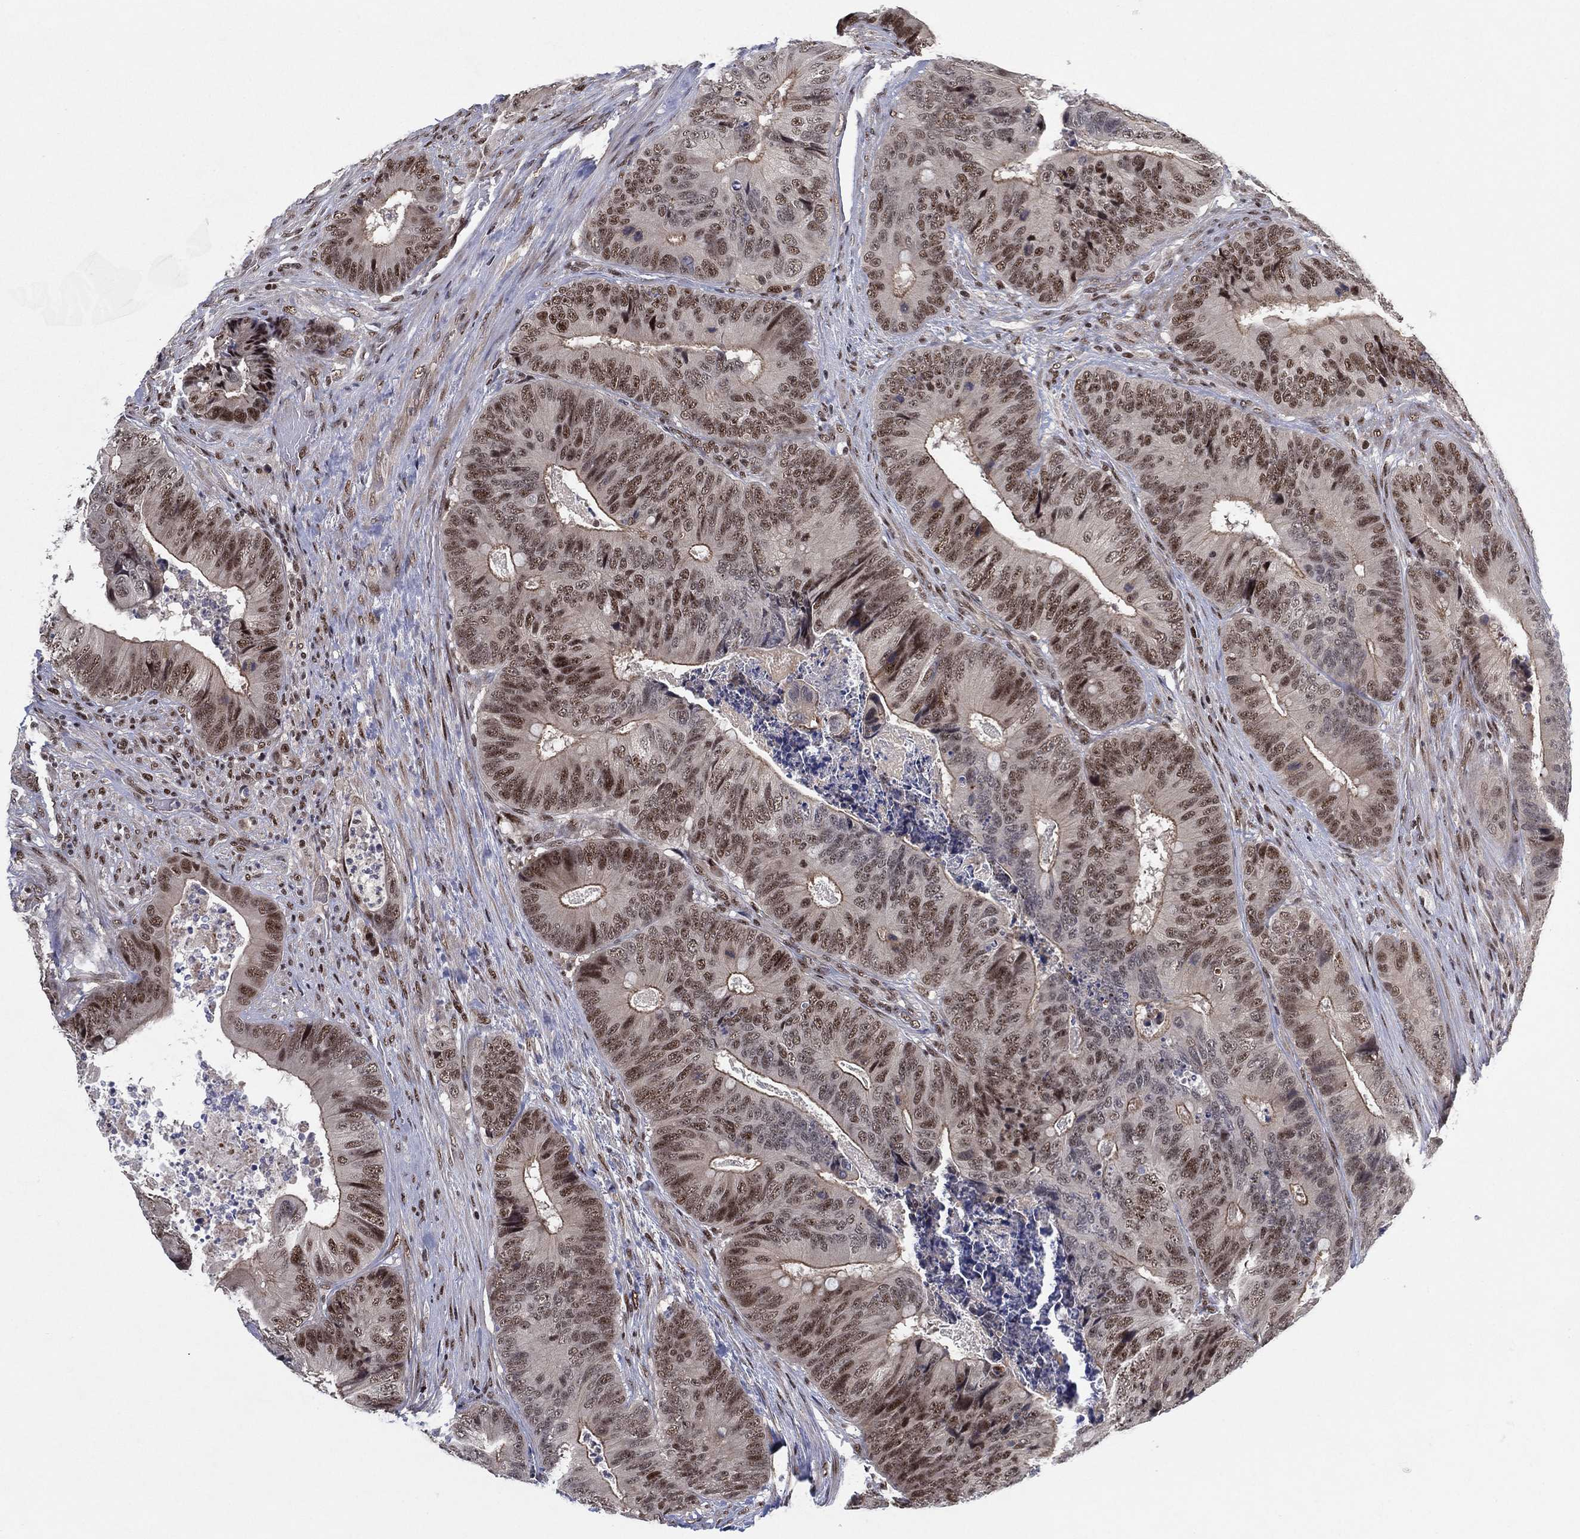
{"staining": {"intensity": "moderate", "quantity": "25%-75%", "location": "nuclear"}, "tissue": "colorectal cancer", "cell_type": "Tumor cells", "image_type": "cancer", "snomed": [{"axis": "morphology", "description": "Adenocarcinoma, NOS"}, {"axis": "topography", "description": "Colon"}], "caption": "A brown stain shows moderate nuclear expression of a protein in human colorectal adenocarcinoma tumor cells.", "gene": "DGCR8", "patient": {"sex": "male", "age": 84}}